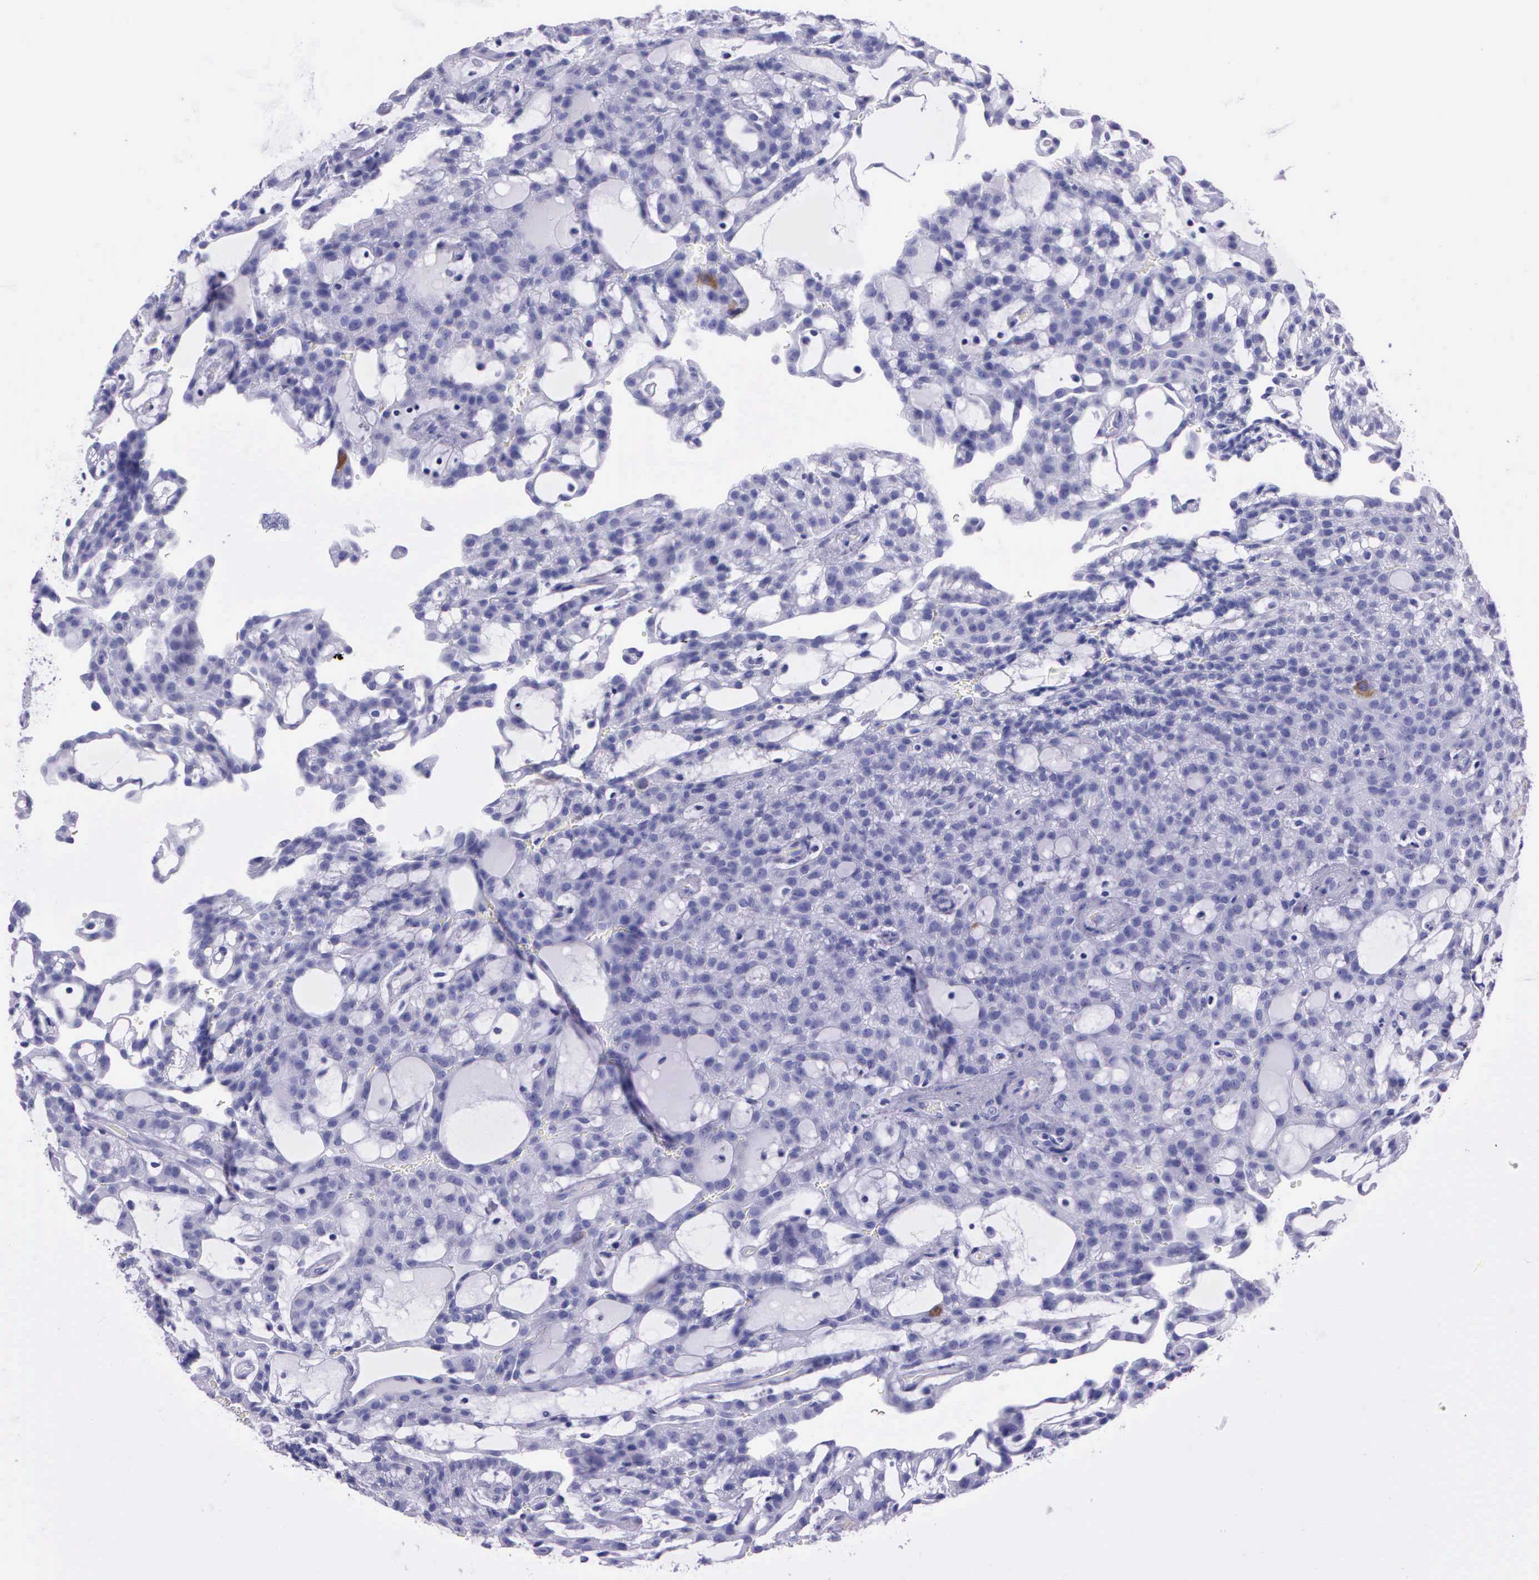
{"staining": {"intensity": "weak", "quantity": "<25%", "location": "cytoplasmic/membranous"}, "tissue": "renal cancer", "cell_type": "Tumor cells", "image_type": "cancer", "snomed": [{"axis": "morphology", "description": "Adenocarcinoma, NOS"}, {"axis": "topography", "description": "Kidney"}], "caption": "Protein analysis of renal adenocarcinoma shows no significant positivity in tumor cells.", "gene": "CCNB1", "patient": {"sex": "male", "age": 63}}